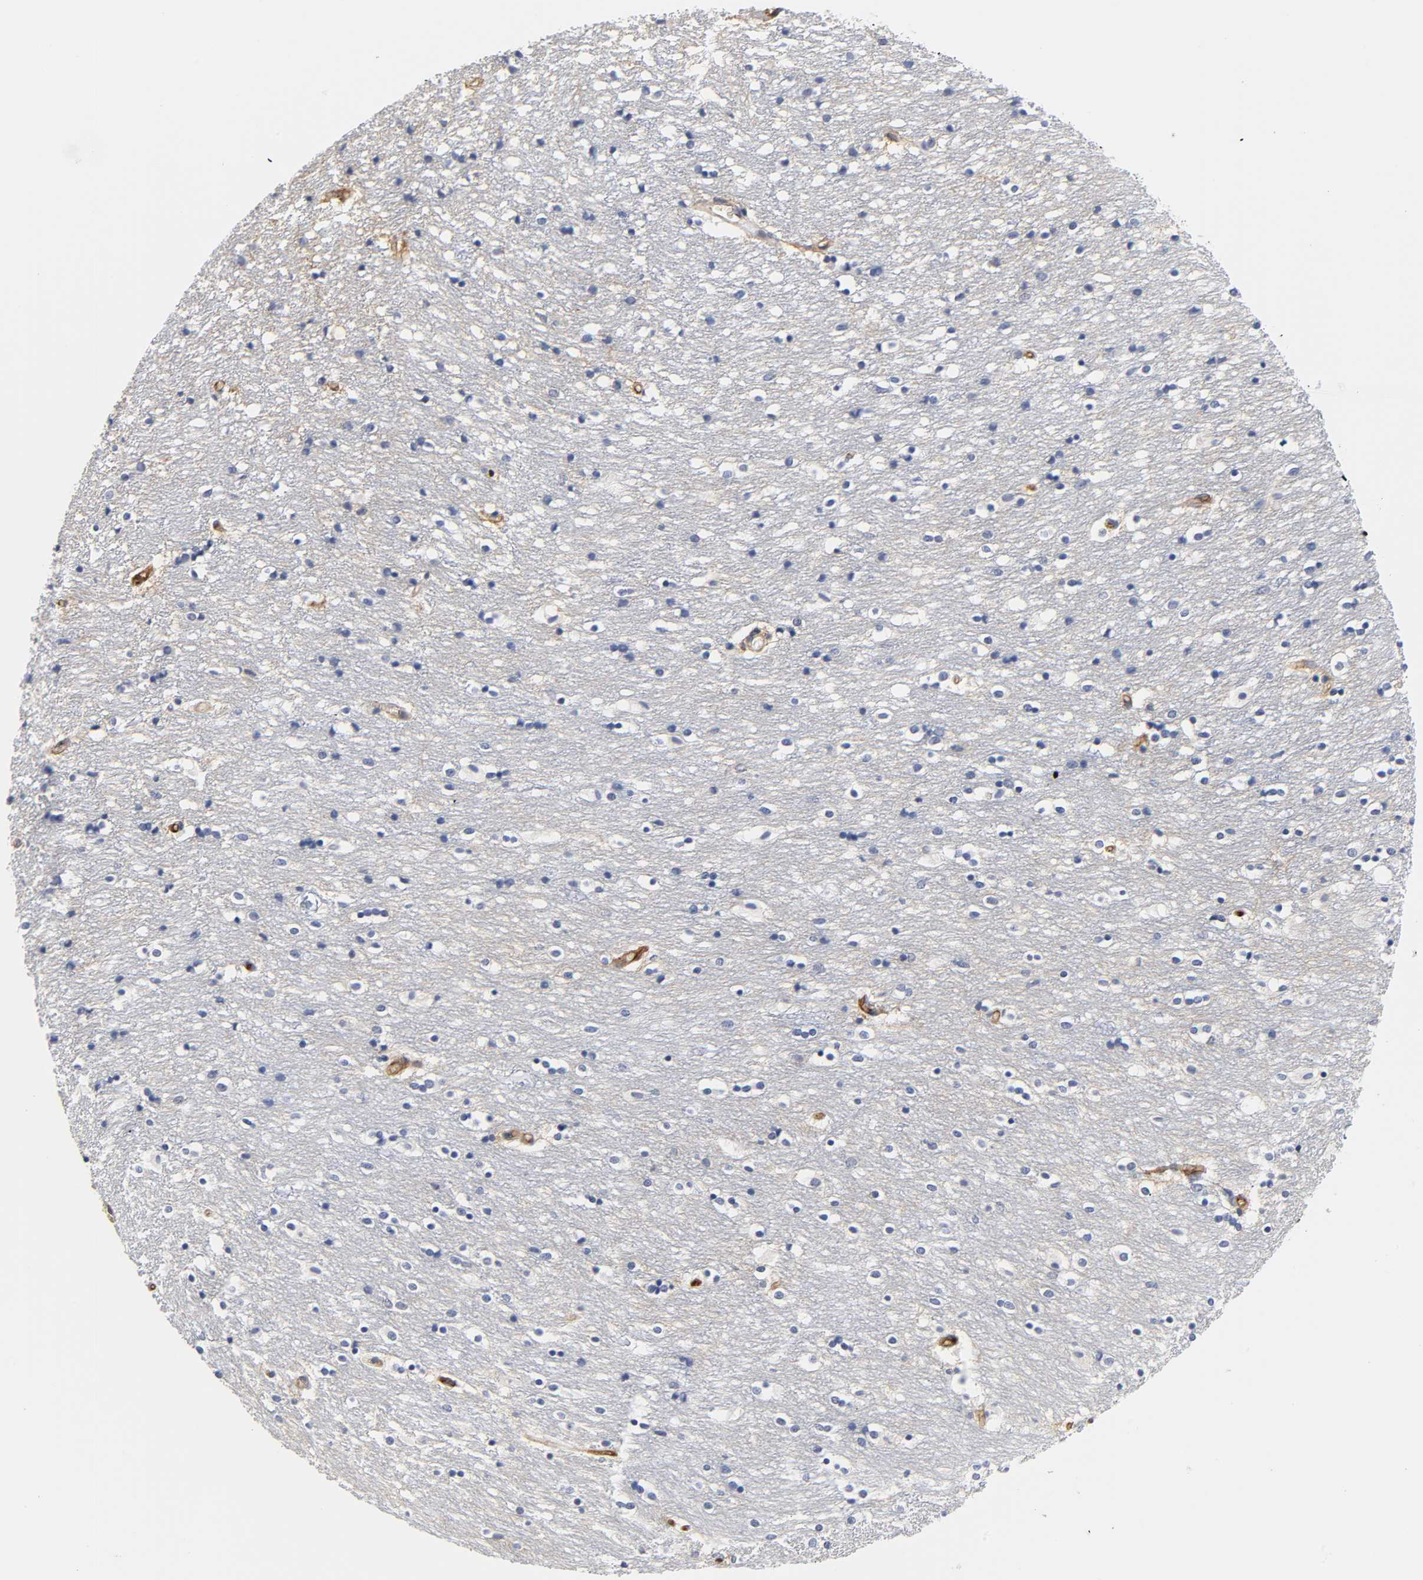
{"staining": {"intensity": "negative", "quantity": "none", "location": "none"}, "tissue": "caudate", "cell_type": "Glial cells", "image_type": "normal", "snomed": [{"axis": "morphology", "description": "Normal tissue, NOS"}, {"axis": "topography", "description": "Lateral ventricle wall"}], "caption": "Glial cells show no significant protein staining in benign caudate.", "gene": "ICAM1", "patient": {"sex": "female", "age": 54}}